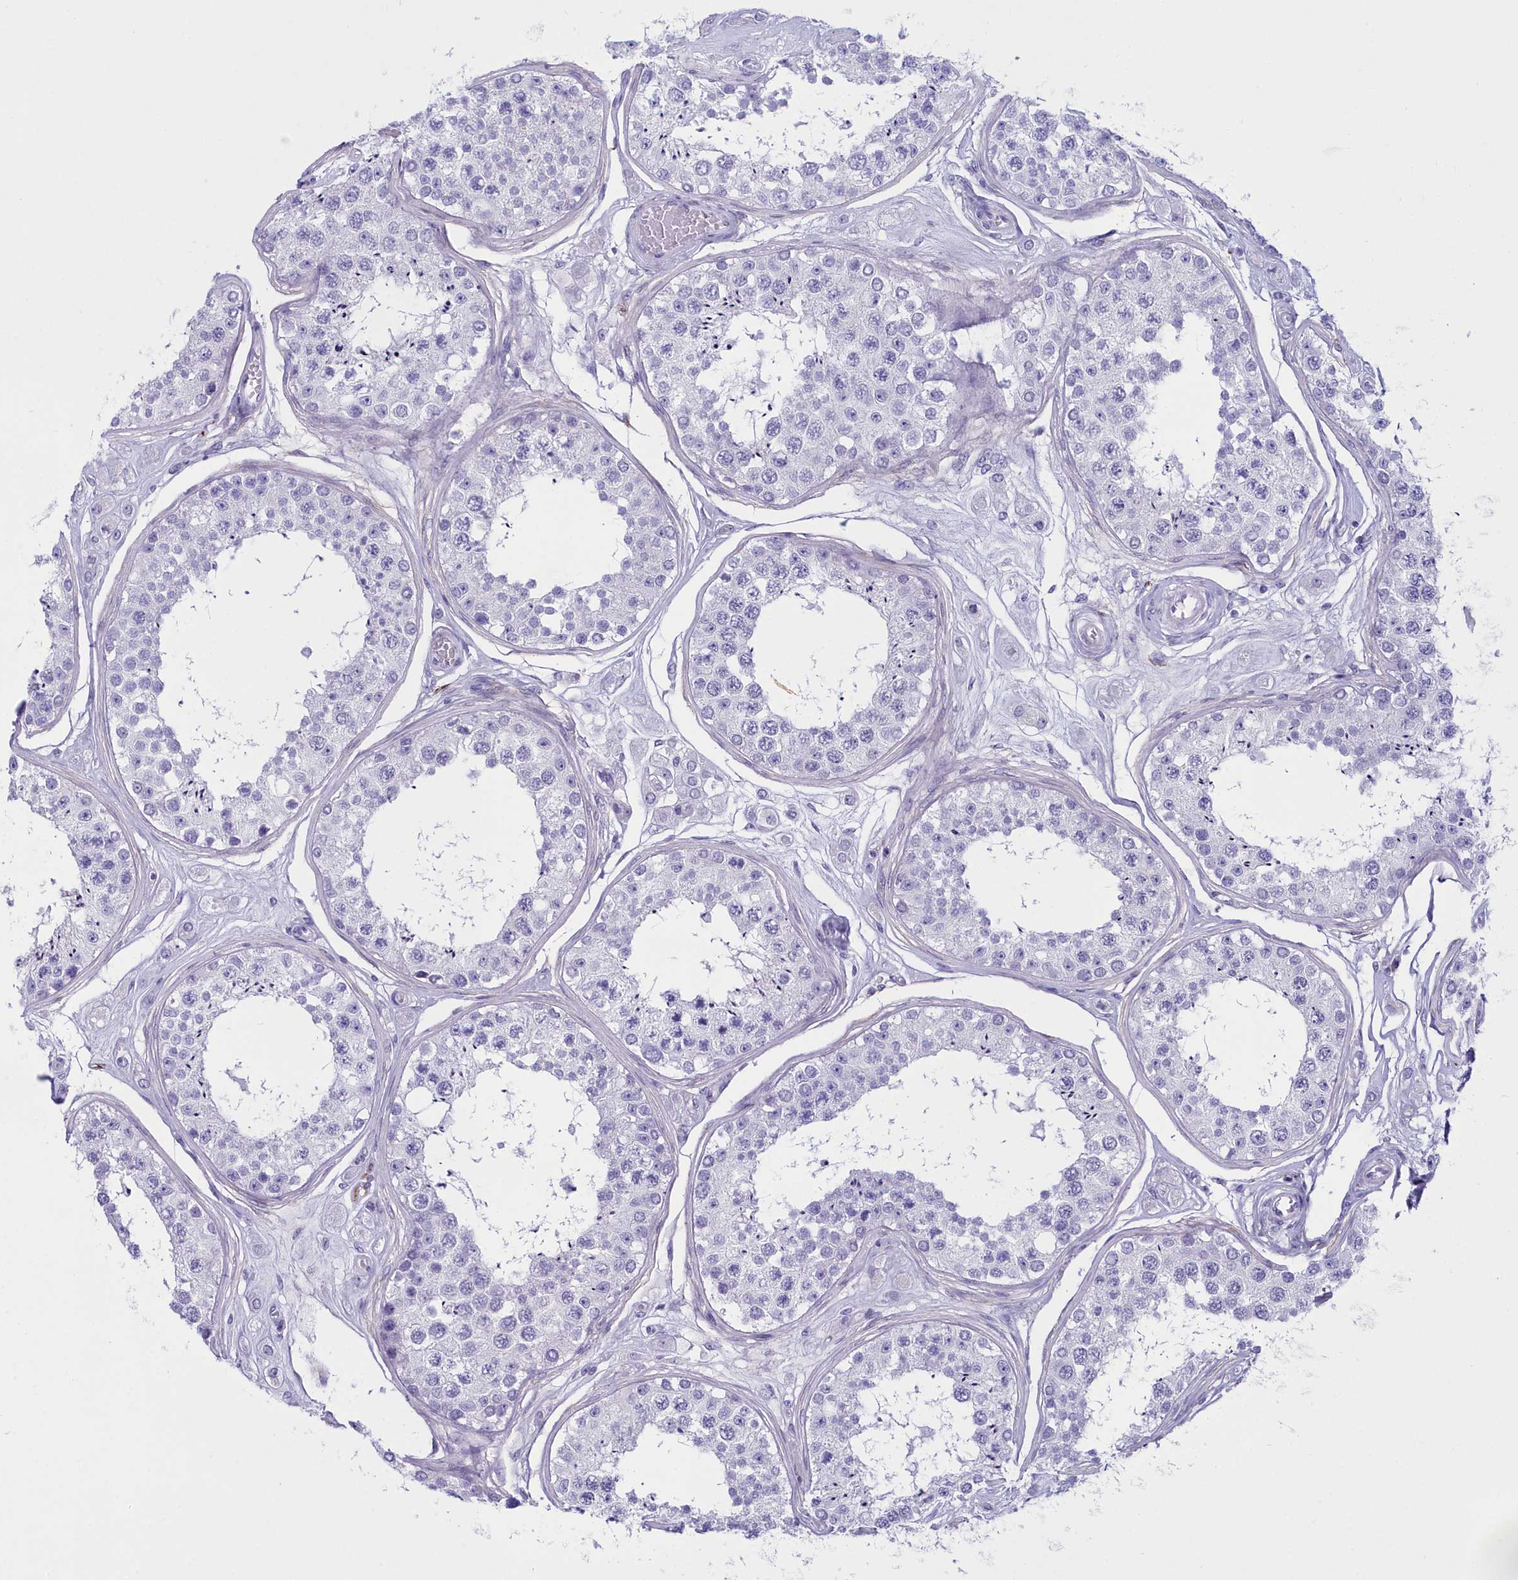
{"staining": {"intensity": "negative", "quantity": "none", "location": "none"}, "tissue": "testis", "cell_type": "Cells in seminiferous ducts", "image_type": "normal", "snomed": [{"axis": "morphology", "description": "Normal tissue, NOS"}, {"axis": "topography", "description": "Testis"}], "caption": "This photomicrograph is of benign testis stained with immunohistochemistry (IHC) to label a protein in brown with the nuclei are counter-stained blue. There is no positivity in cells in seminiferous ducts. (Stains: DAB IHC with hematoxylin counter stain, Microscopy: brightfield microscopy at high magnification).", "gene": "MAP6", "patient": {"sex": "male", "age": 25}}